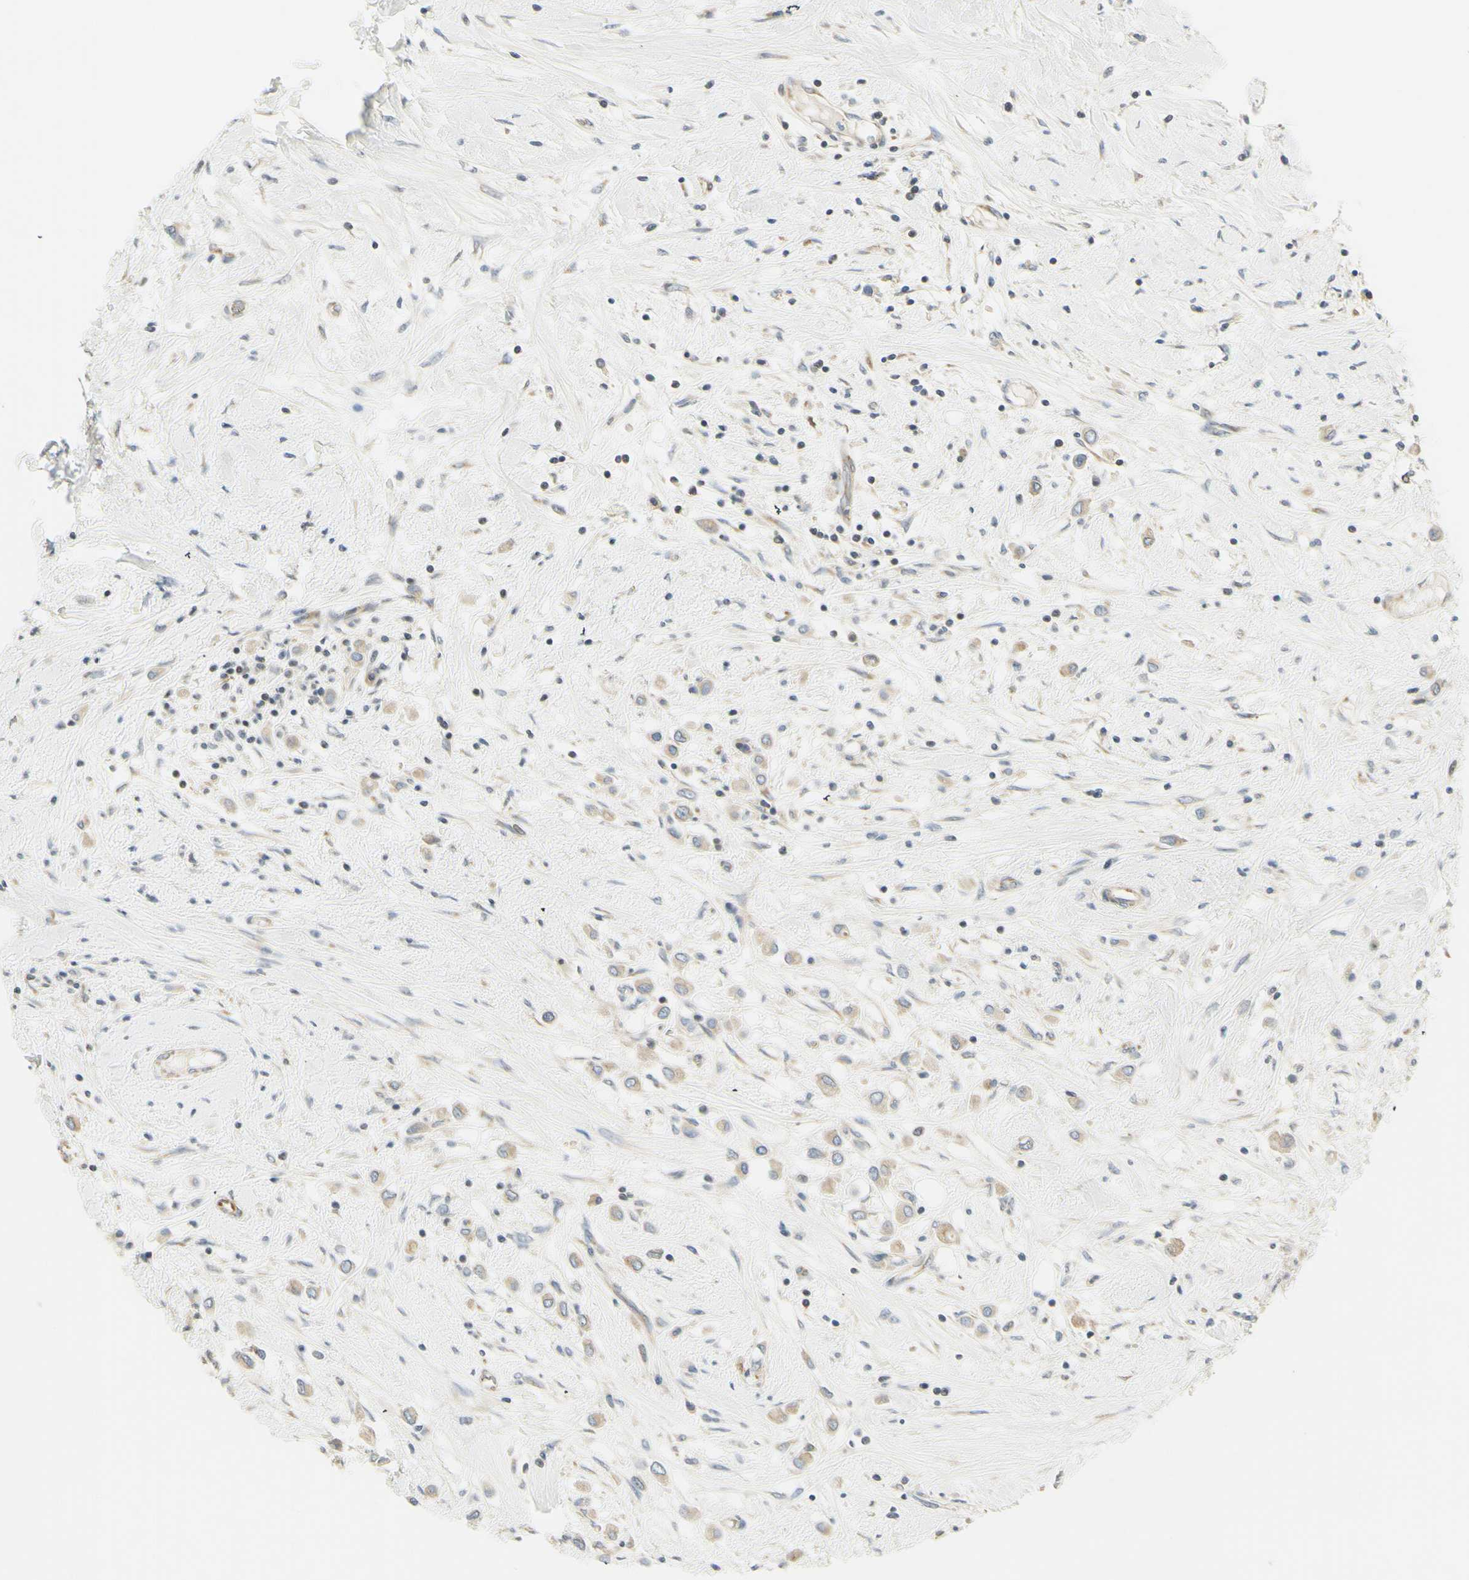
{"staining": {"intensity": "weak", "quantity": "25%-75%", "location": "cytoplasmic/membranous"}, "tissue": "breast cancer", "cell_type": "Tumor cells", "image_type": "cancer", "snomed": [{"axis": "morphology", "description": "Duct carcinoma"}, {"axis": "topography", "description": "Breast"}], "caption": "The image shows a brown stain indicating the presence of a protein in the cytoplasmic/membranous of tumor cells in infiltrating ductal carcinoma (breast).", "gene": "IGDCC4", "patient": {"sex": "female", "age": 61}}